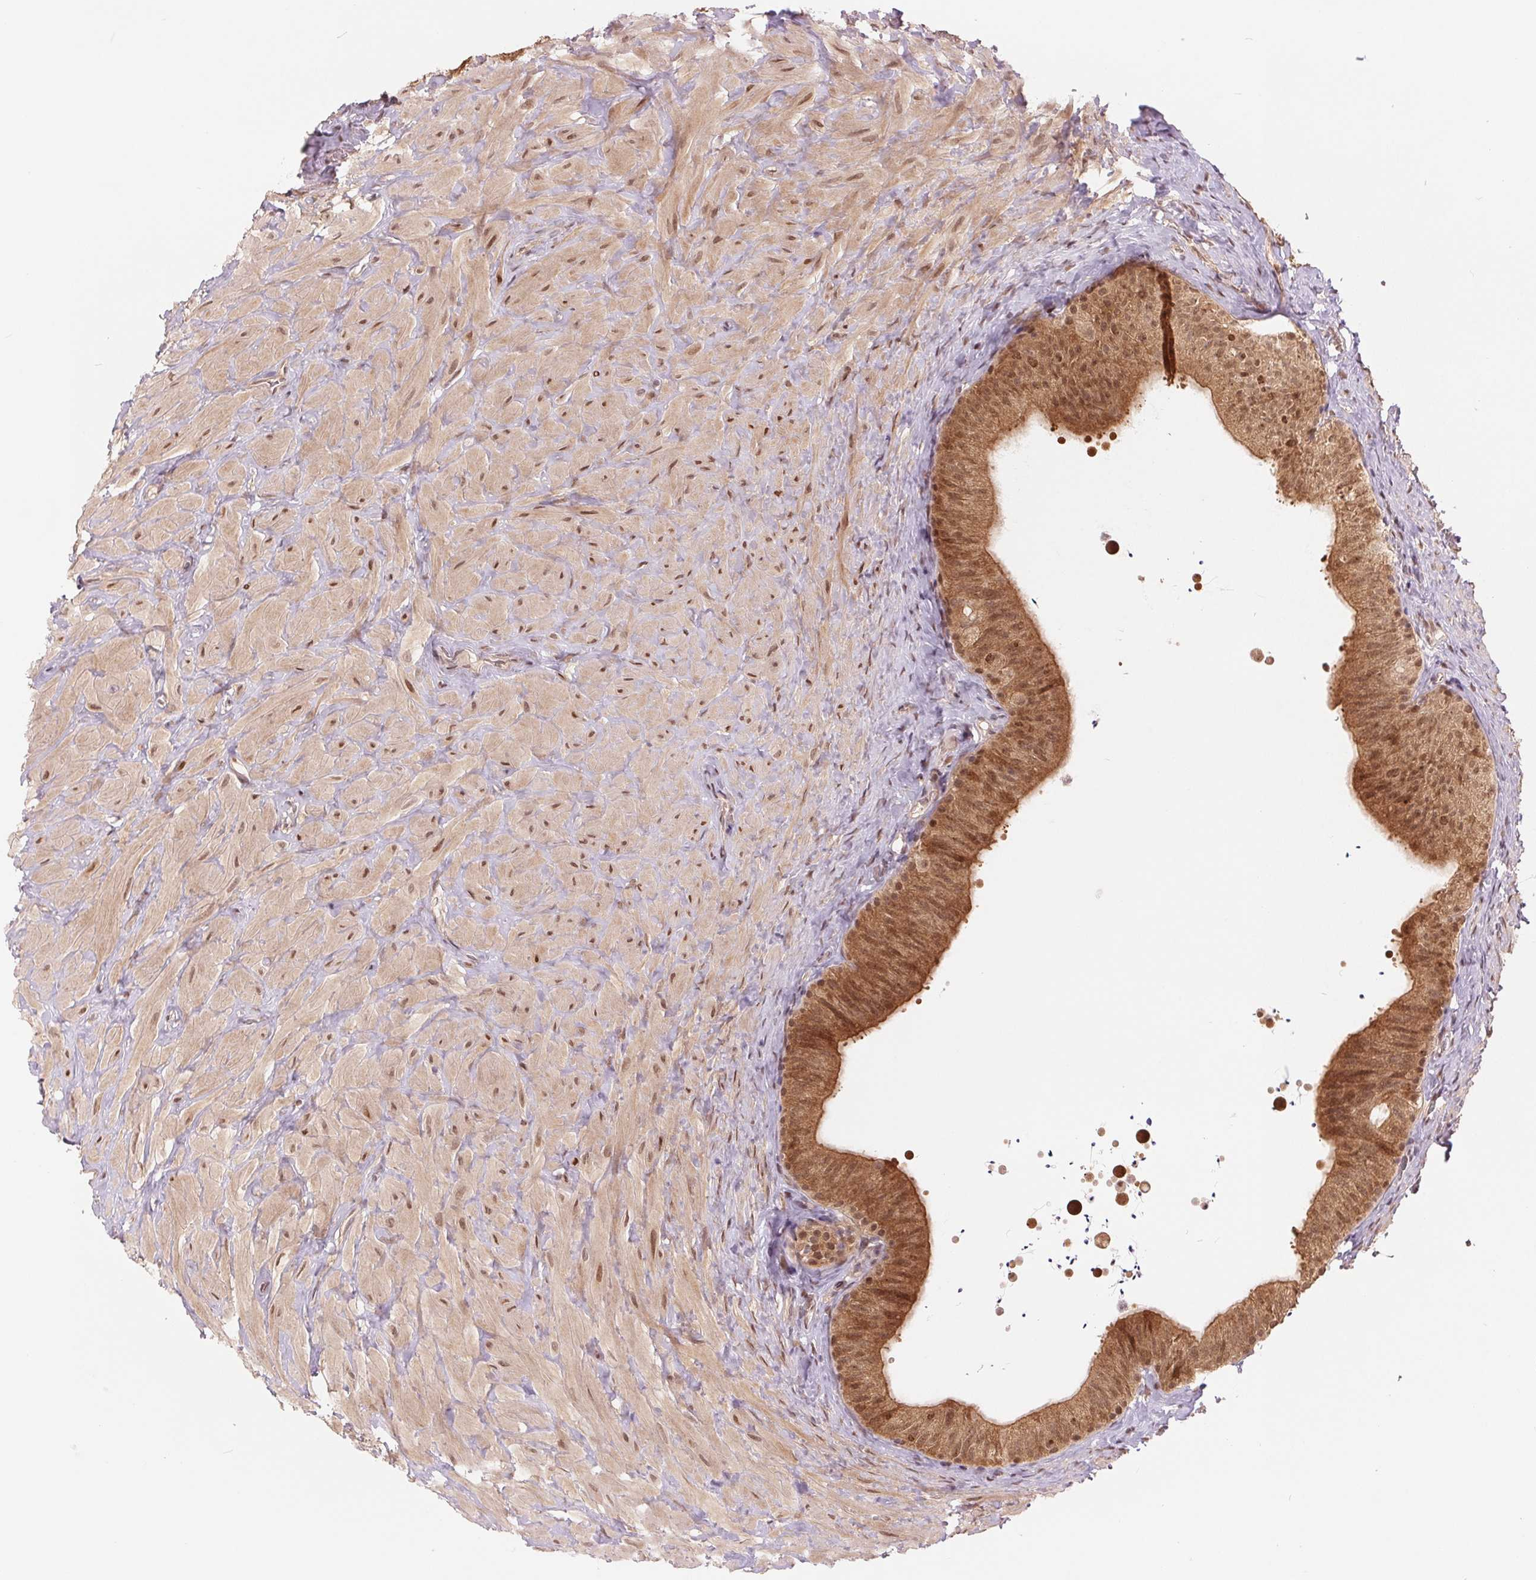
{"staining": {"intensity": "moderate", "quantity": ">75%", "location": "cytoplasmic/membranous"}, "tissue": "epididymis", "cell_type": "Glandular cells", "image_type": "normal", "snomed": [{"axis": "morphology", "description": "Normal tissue, NOS"}, {"axis": "topography", "description": "Epididymis, spermatic cord, NOS"}, {"axis": "topography", "description": "Epididymis"}], "caption": "Approximately >75% of glandular cells in unremarkable human epididymis exhibit moderate cytoplasmic/membranous protein expression as visualized by brown immunohistochemical staining.", "gene": "ERI3", "patient": {"sex": "male", "age": 31}}